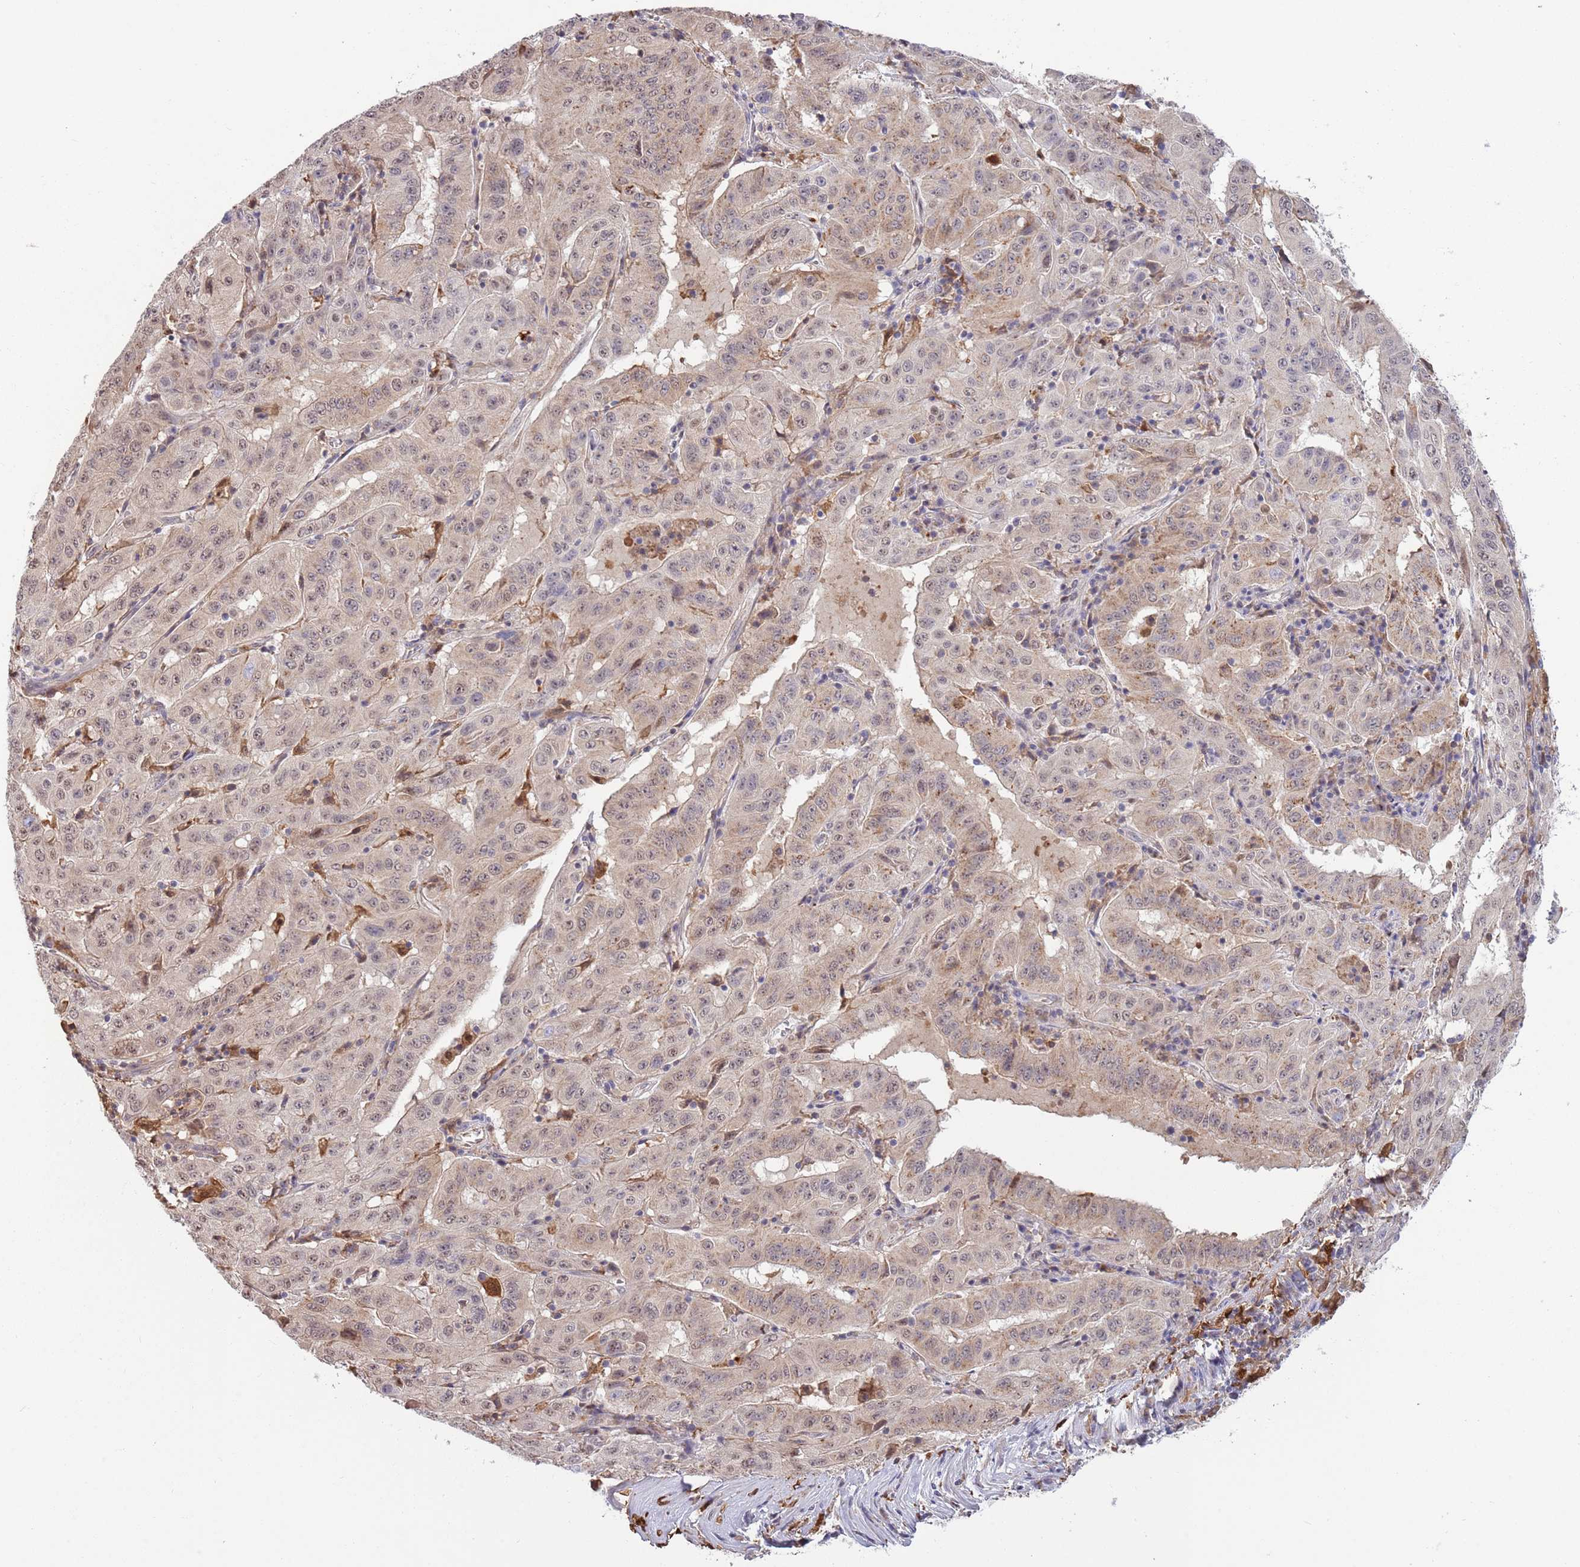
{"staining": {"intensity": "weak", "quantity": "25%-75%", "location": "cytoplasmic/membranous,nuclear"}, "tissue": "pancreatic cancer", "cell_type": "Tumor cells", "image_type": "cancer", "snomed": [{"axis": "morphology", "description": "Adenocarcinoma, NOS"}, {"axis": "topography", "description": "Pancreas"}], "caption": "A histopathology image of adenocarcinoma (pancreatic) stained for a protein demonstrates weak cytoplasmic/membranous and nuclear brown staining in tumor cells.", "gene": "CCNJL", "patient": {"sex": "male", "age": 63}}